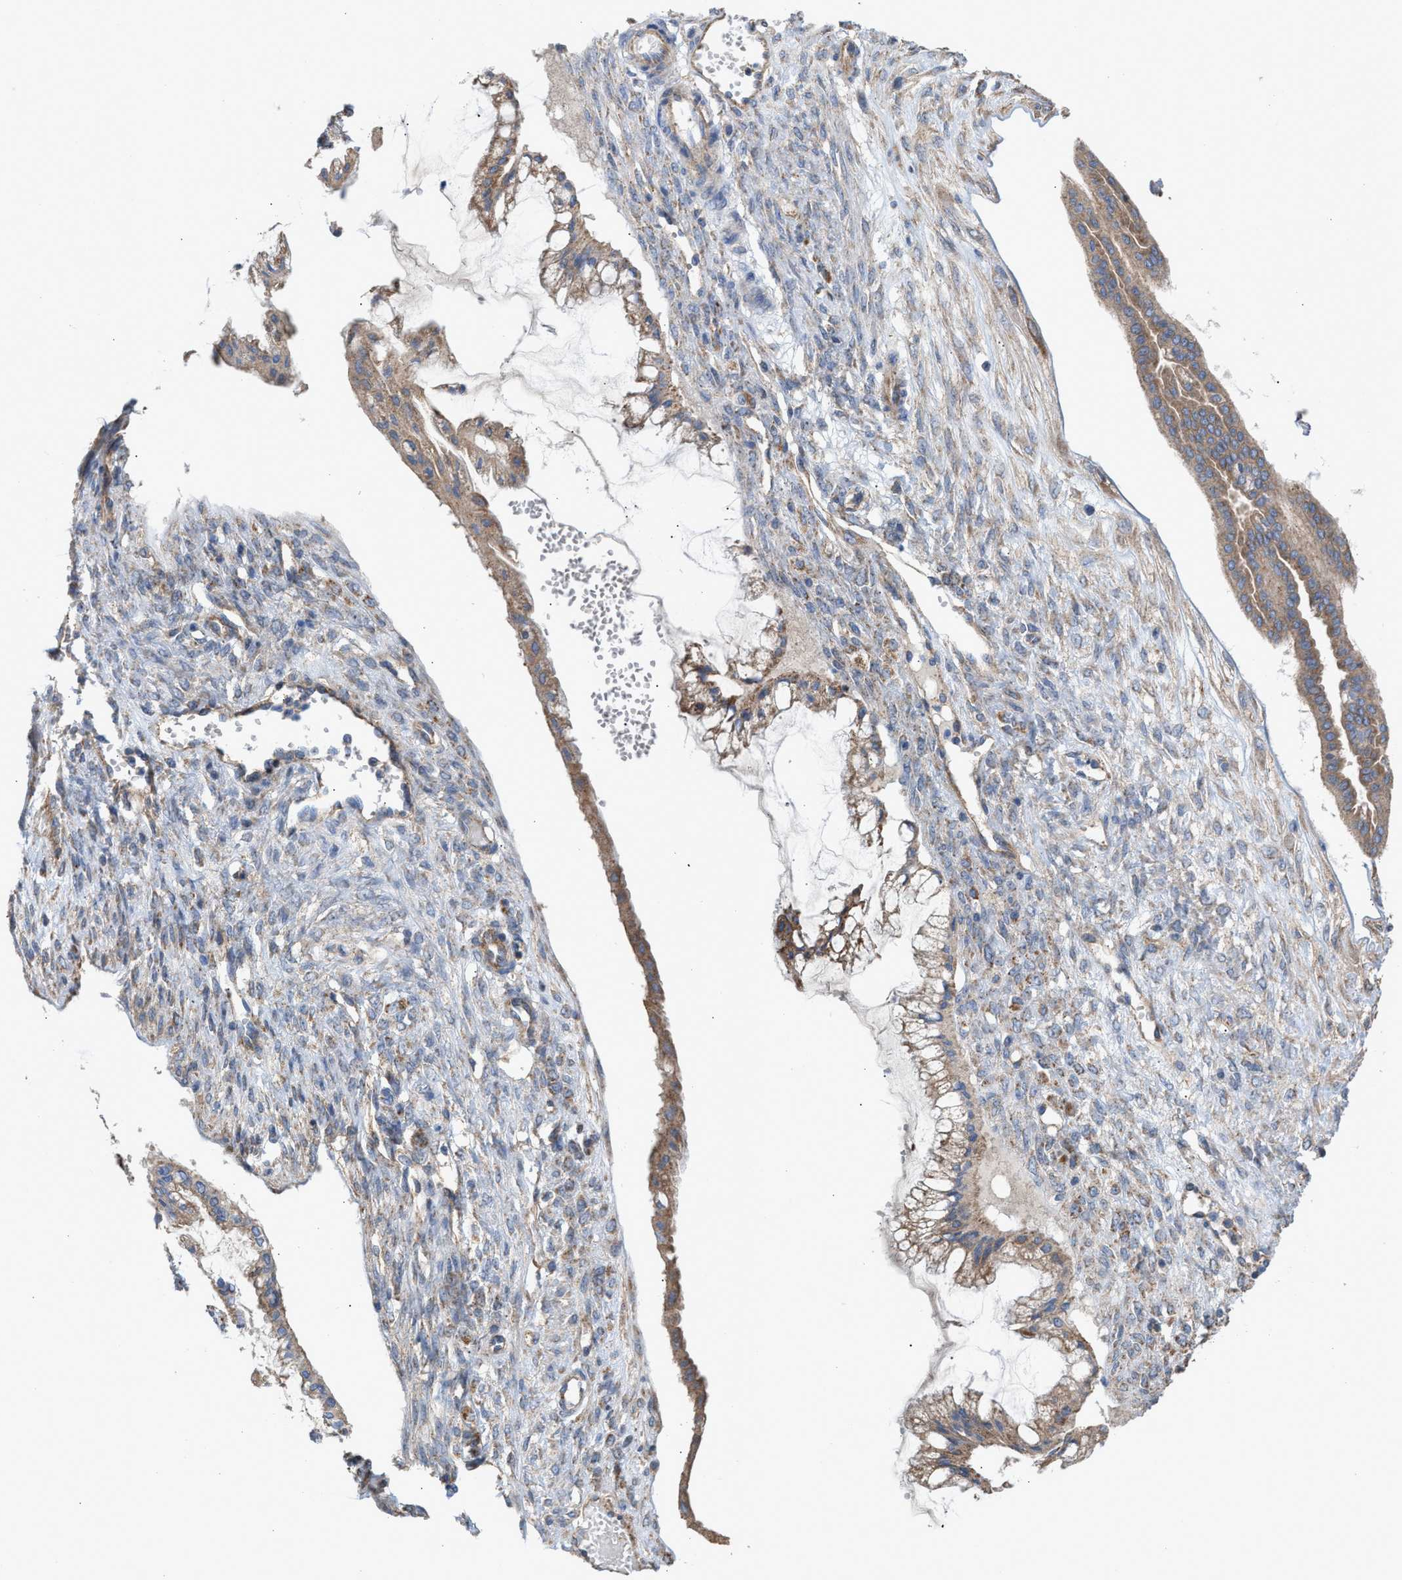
{"staining": {"intensity": "moderate", "quantity": ">75%", "location": "cytoplasmic/membranous"}, "tissue": "ovarian cancer", "cell_type": "Tumor cells", "image_type": "cancer", "snomed": [{"axis": "morphology", "description": "Cystadenocarcinoma, mucinous, NOS"}, {"axis": "topography", "description": "Ovary"}], "caption": "A photomicrograph of ovarian cancer stained for a protein reveals moderate cytoplasmic/membranous brown staining in tumor cells.", "gene": "OXSM", "patient": {"sex": "female", "age": 73}}